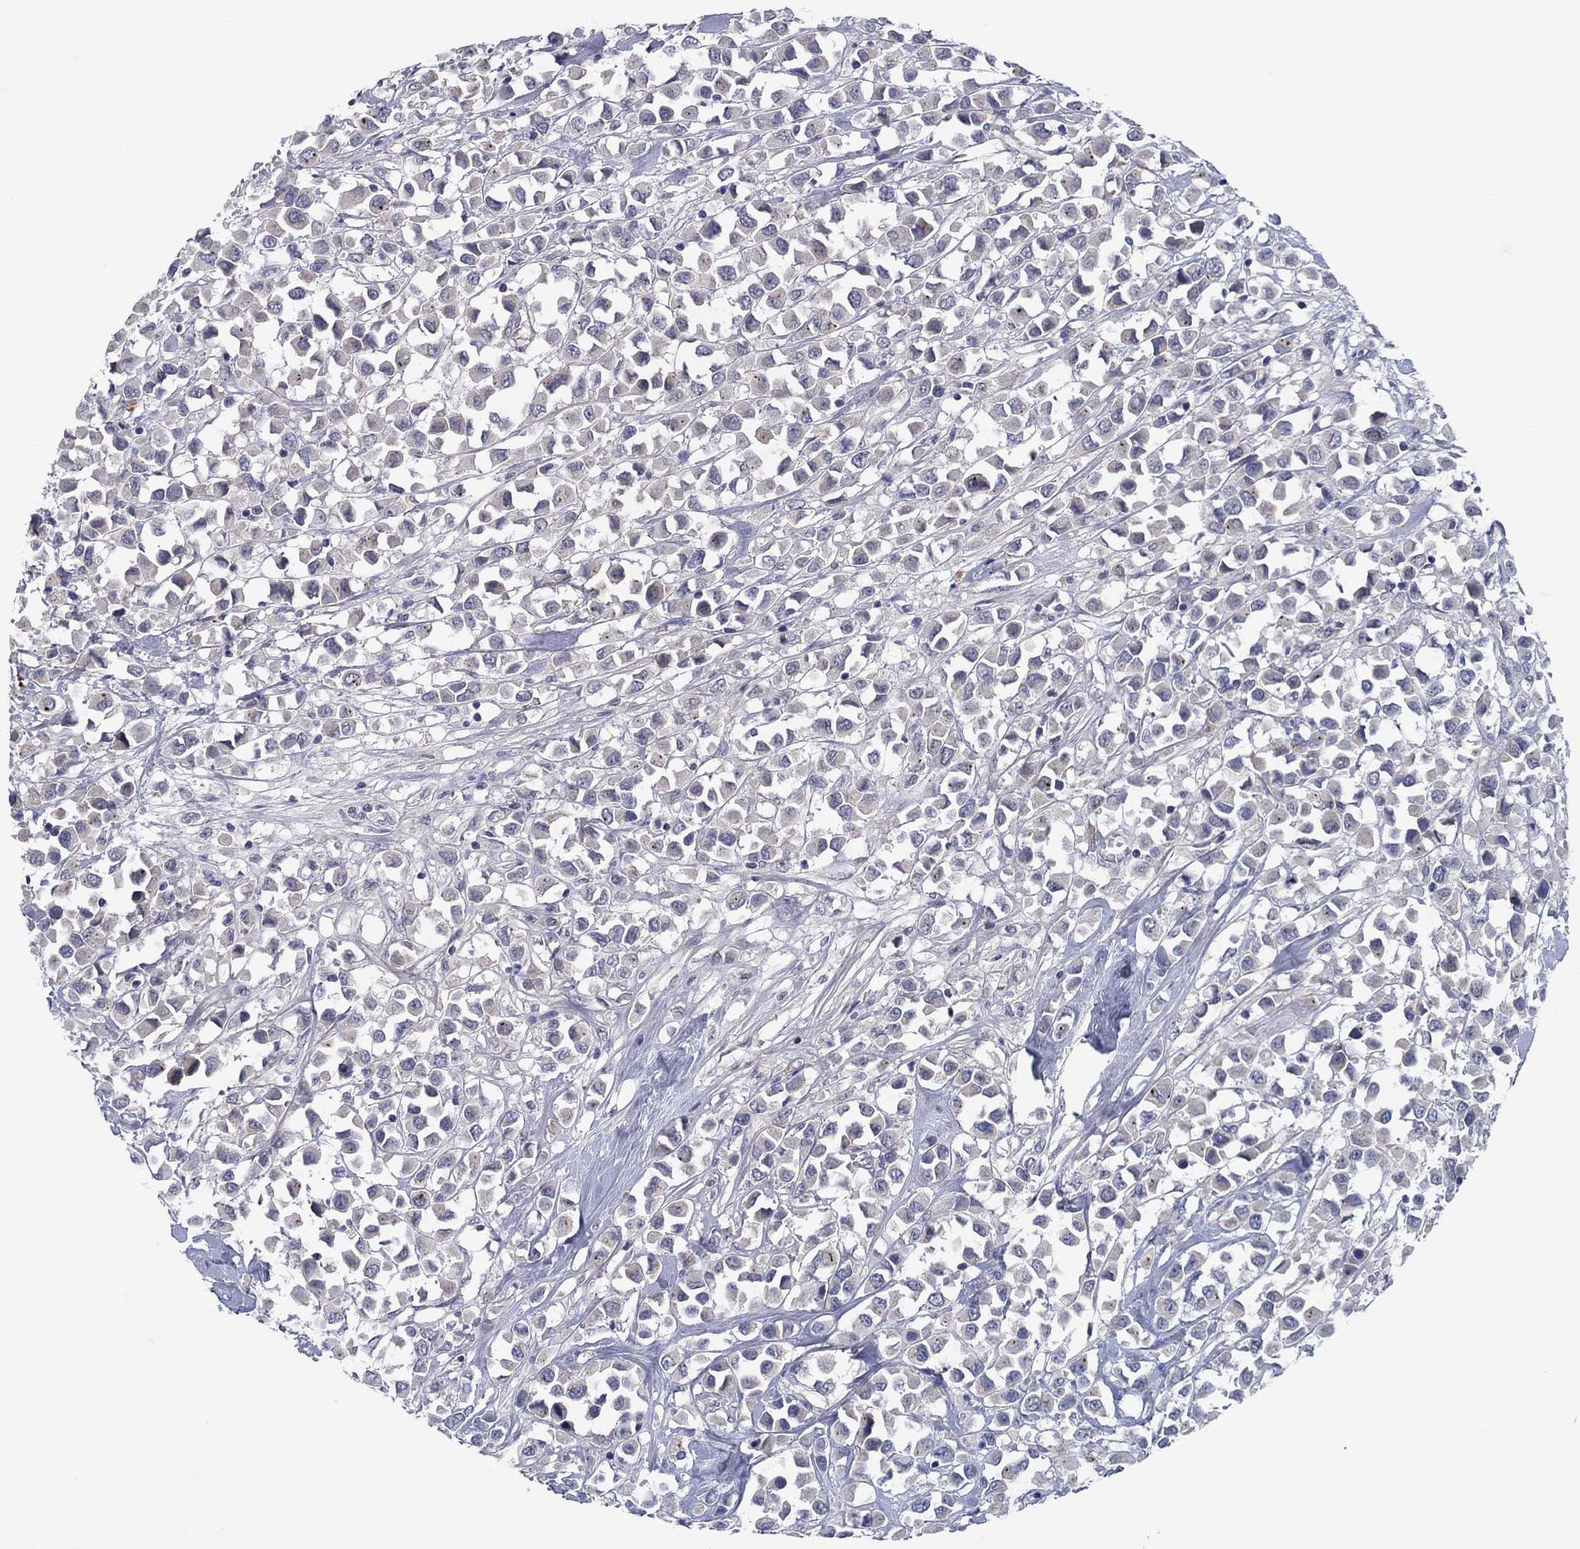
{"staining": {"intensity": "negative", "quantity": "none", "location": "none"}, "tissue": "breast cancer", "cell_type": "Tumor cells", "image_type": "cancer", "snomed": [{"axis": "morphology", "description": "Duct carcinoma"}, {"axis": "topography", "description": "Breast"}], "caption": "Invasive ductal carcinoma (breast) was stained to show a protein in brown. There is no significant positivity in tumor cells. (Stains: DAB (3,3'-diaminobenzidine) immunohistochemistry (IHC) with hematoxylin counter stain, Microscopy: brightfield microscopy at high magnification).", "gene": "CACNA1A", "patient": {"sex": "female", "age": 61}}